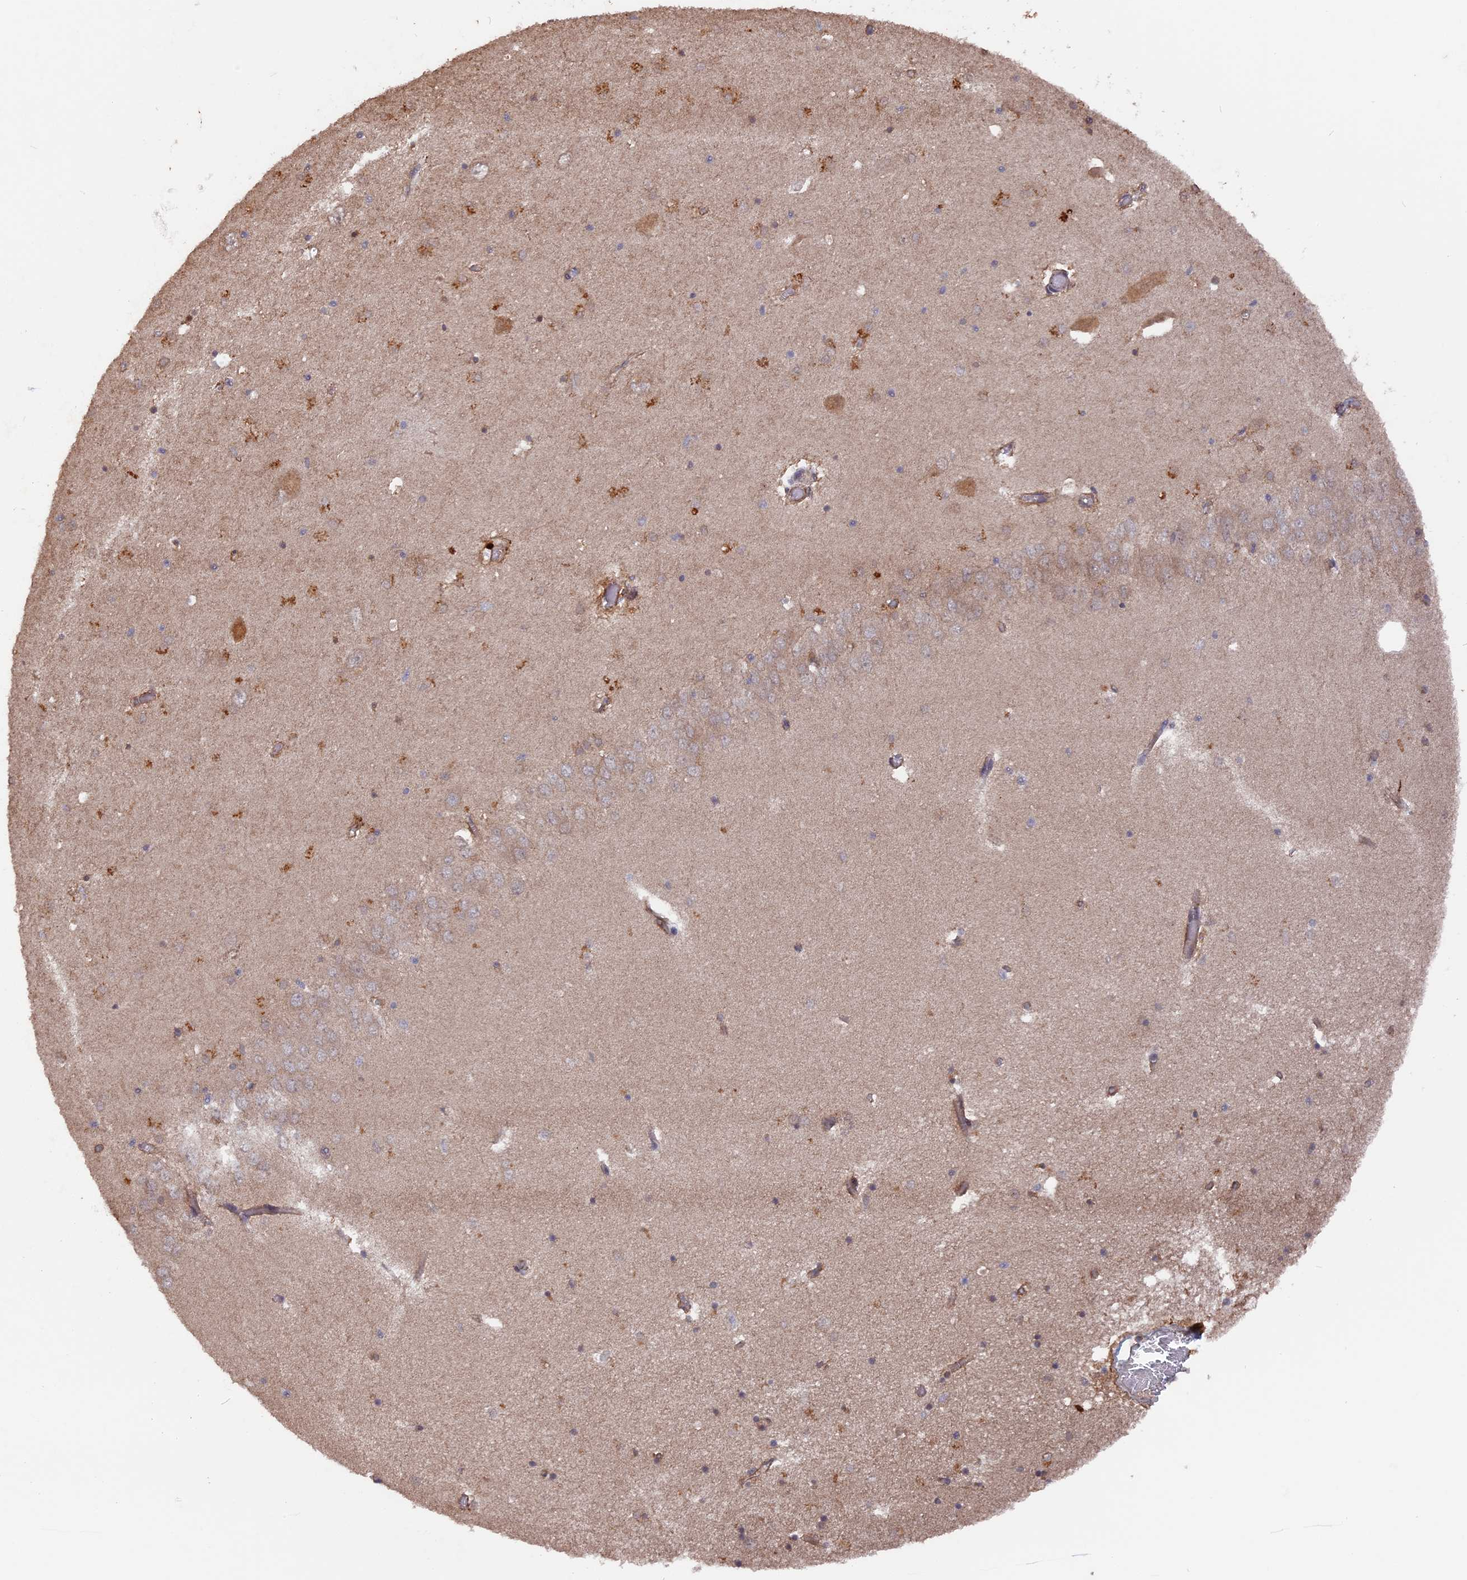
{"staining": {"intensity": "moderate", "quantity": "<25%", "location": "cytoplasmic/membranous,nuclear"}, "tissue": "hippocampus", "cell_type": "Glial cells", "image_type": "normal", "snomed": [{"axis": "morphology", "description": "Normal tissue, NOS"}, {"axis": "topography", "description": "Hippocampus"}], "caption": "High-magnification brightfield microscopy of benign hippocampus stained with DAB (3,3'-diaminobenzidine) (brown) and counterstained with hematoxylin (blue). glial cells exhibit moderate cytoplasmic/membranous,nuclear positivity is present in approximately<25% of cells.", "gene": "TELO2", "patient": {"sex": "male", "age": 70}}